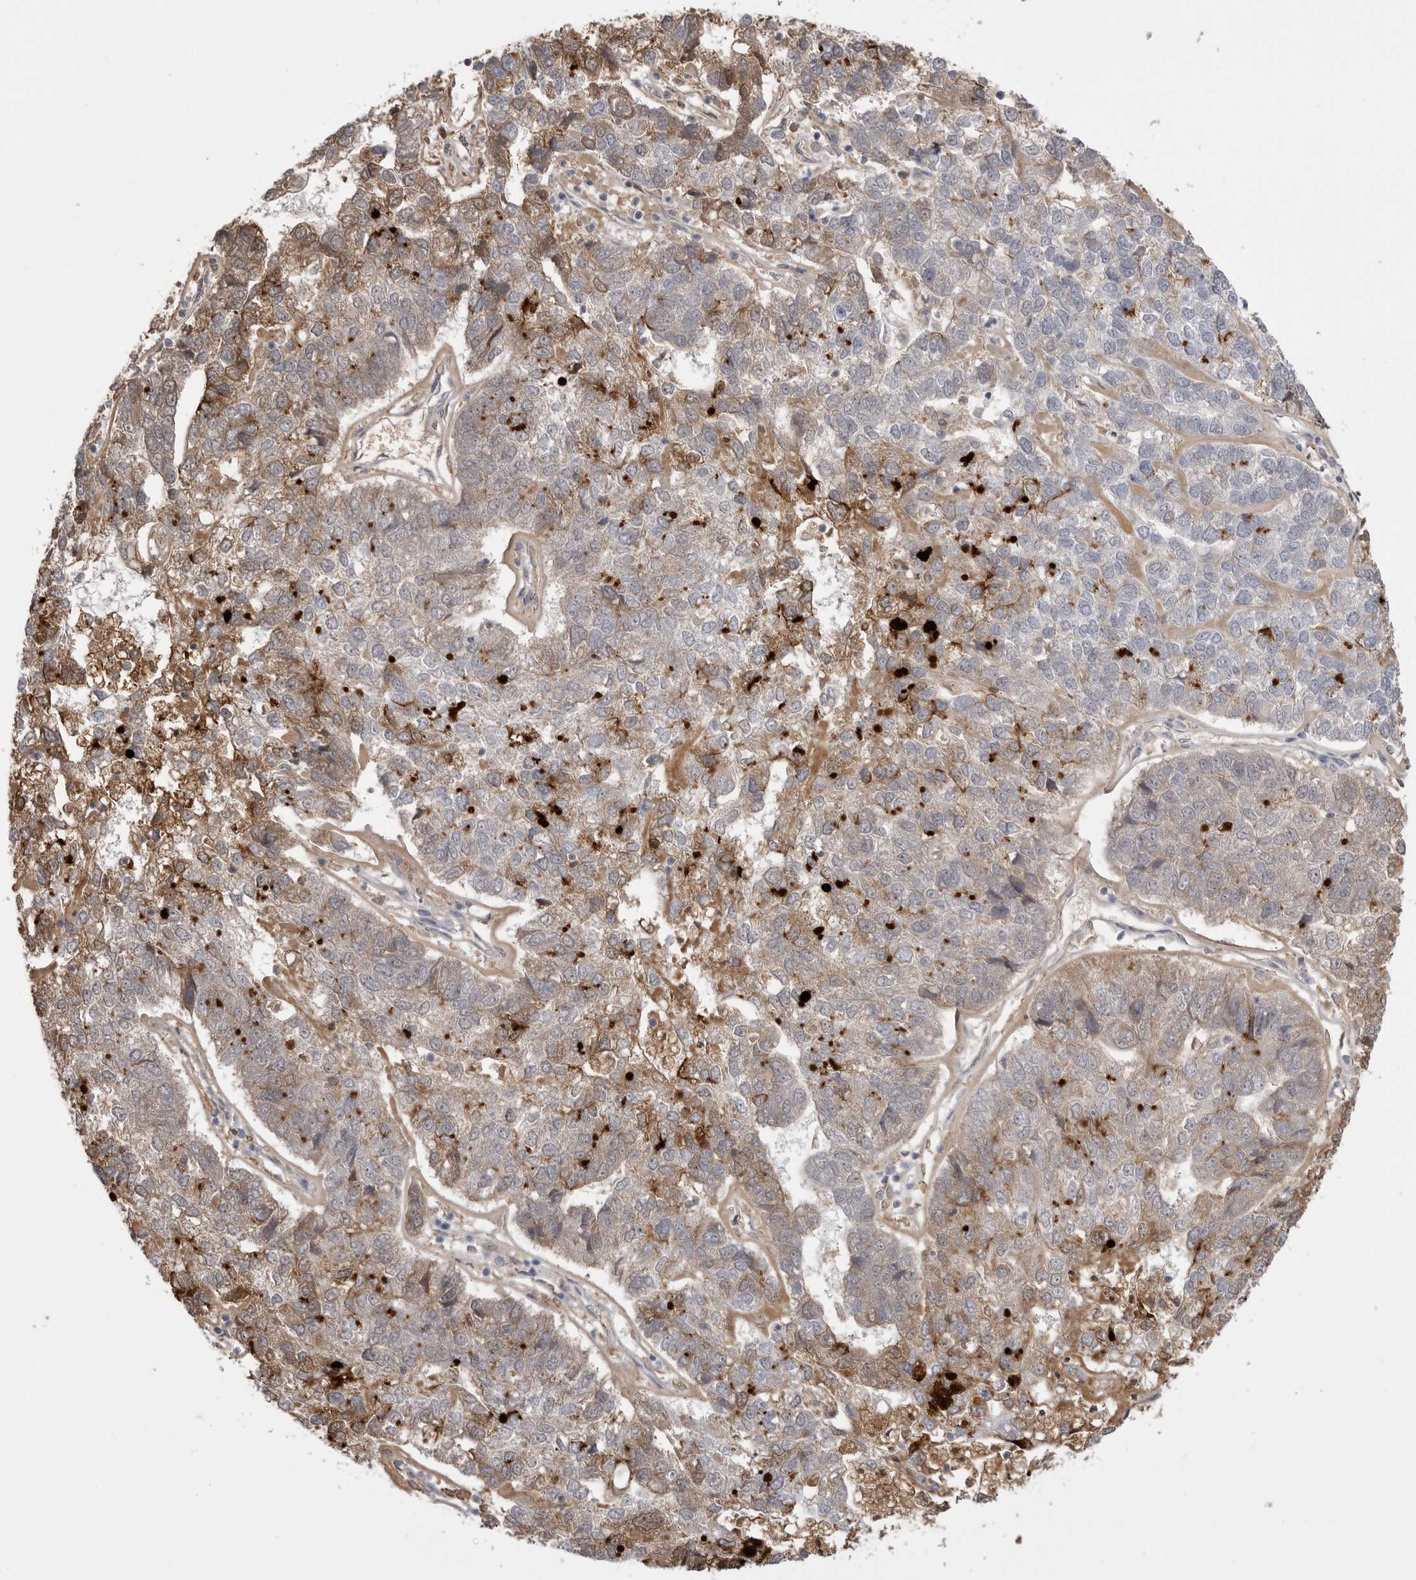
{"staining": {"intensity": "weak", "quantity": "<25%", "location": "cytoplasmic/membranous,nuclear"}, "tissue": "pancreatic cancer", "cell_type": "Tumor cells", "image_type": "cancer", "snomed": [{"axis": "morphology", "description": "Adenocarcinoma, NOS"}, {"axis": "topography", "description": "Pancreas"}], "caption": "This is an immunohistochemistry (IHC) image of human pancreatic cancer. There is no positivity in tumor cells.", "gene": "AHSG", "patient": {"sex": "female", "age": 61}}